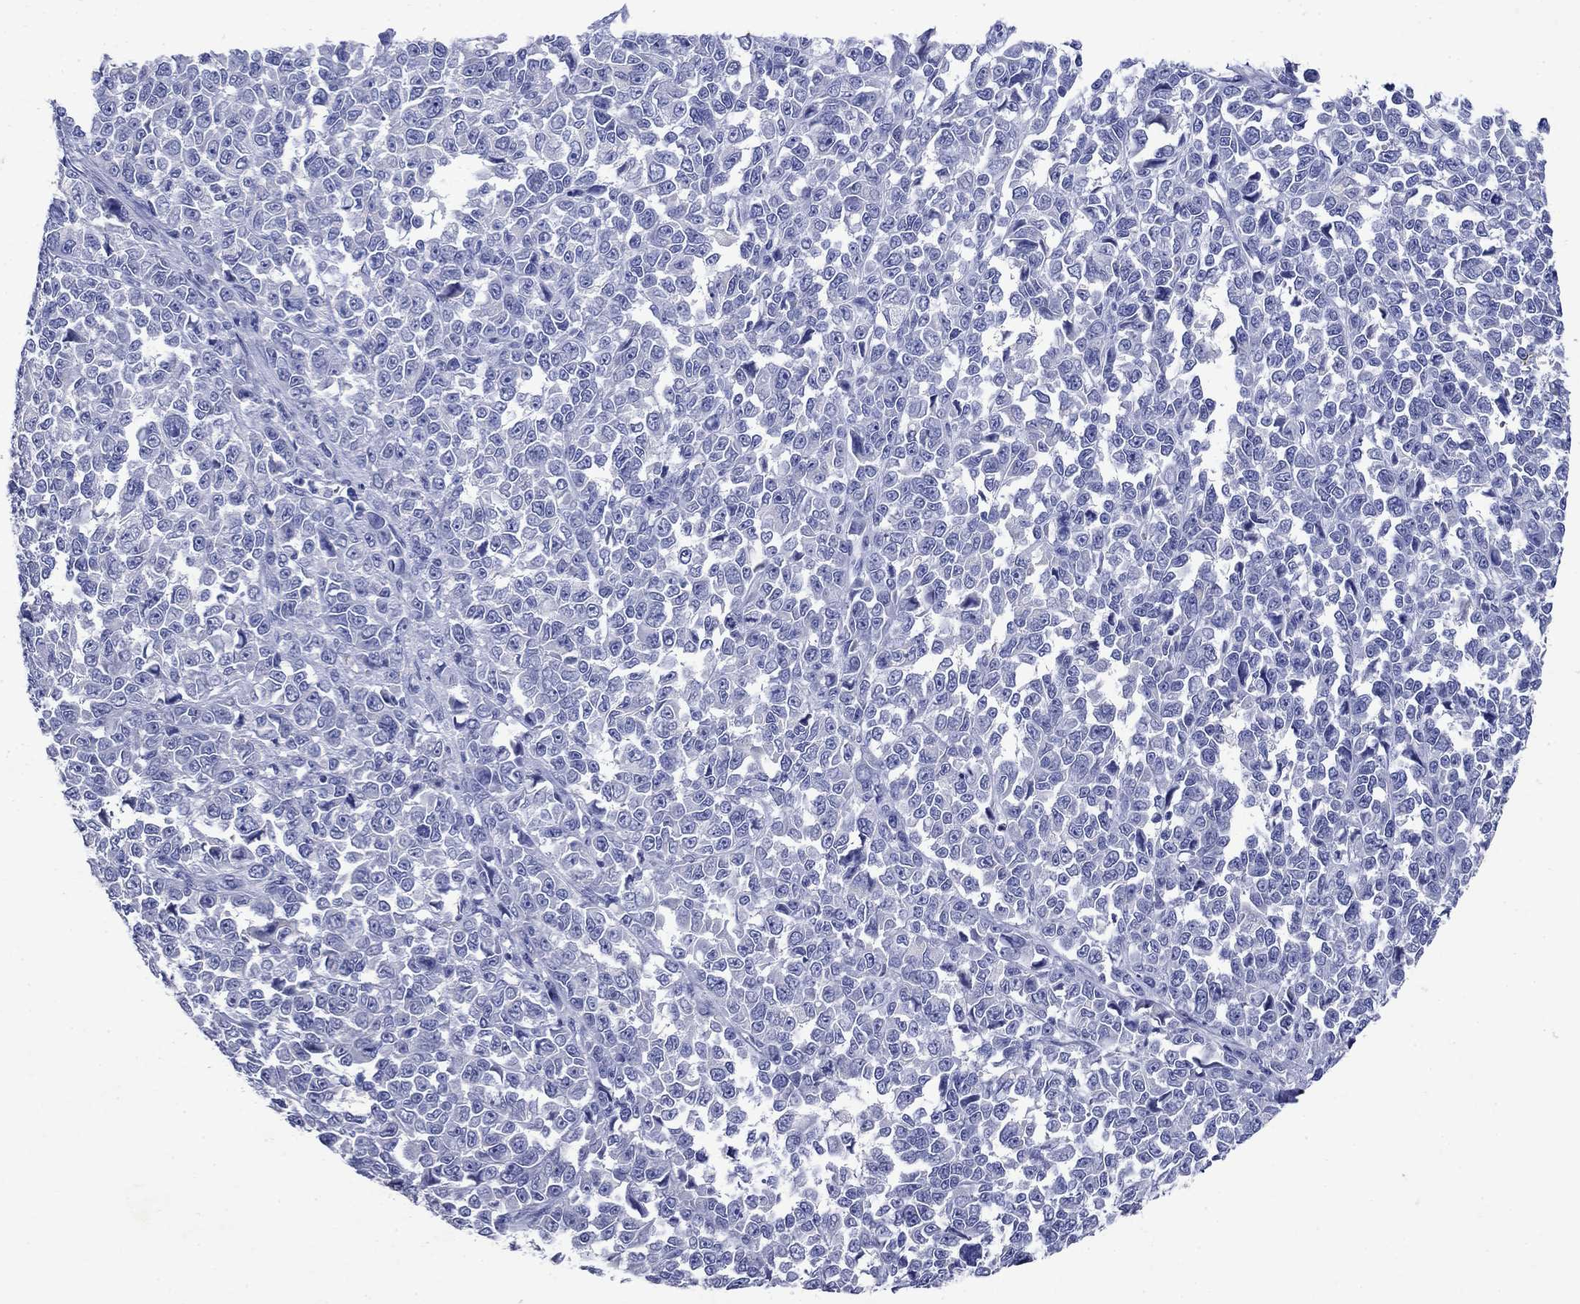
{"staining": {"intensity": "negative", "quantity": "none", "location": "none"}, "tissue": "melanoma", "cell_type": "Tumor cells", "image_type": "cancer", "snomed": [{"axis": "morphology", "description": "Malignant melanoma, NOS"}, {"axis": "topography", "description": "Skin"}], "caption": "This is an immunohistochemistry micrograph of human melanoma. There is no staining in tumor cells.", "gene": "CD1A", "patient": {"sex": "female", "age": 95}}